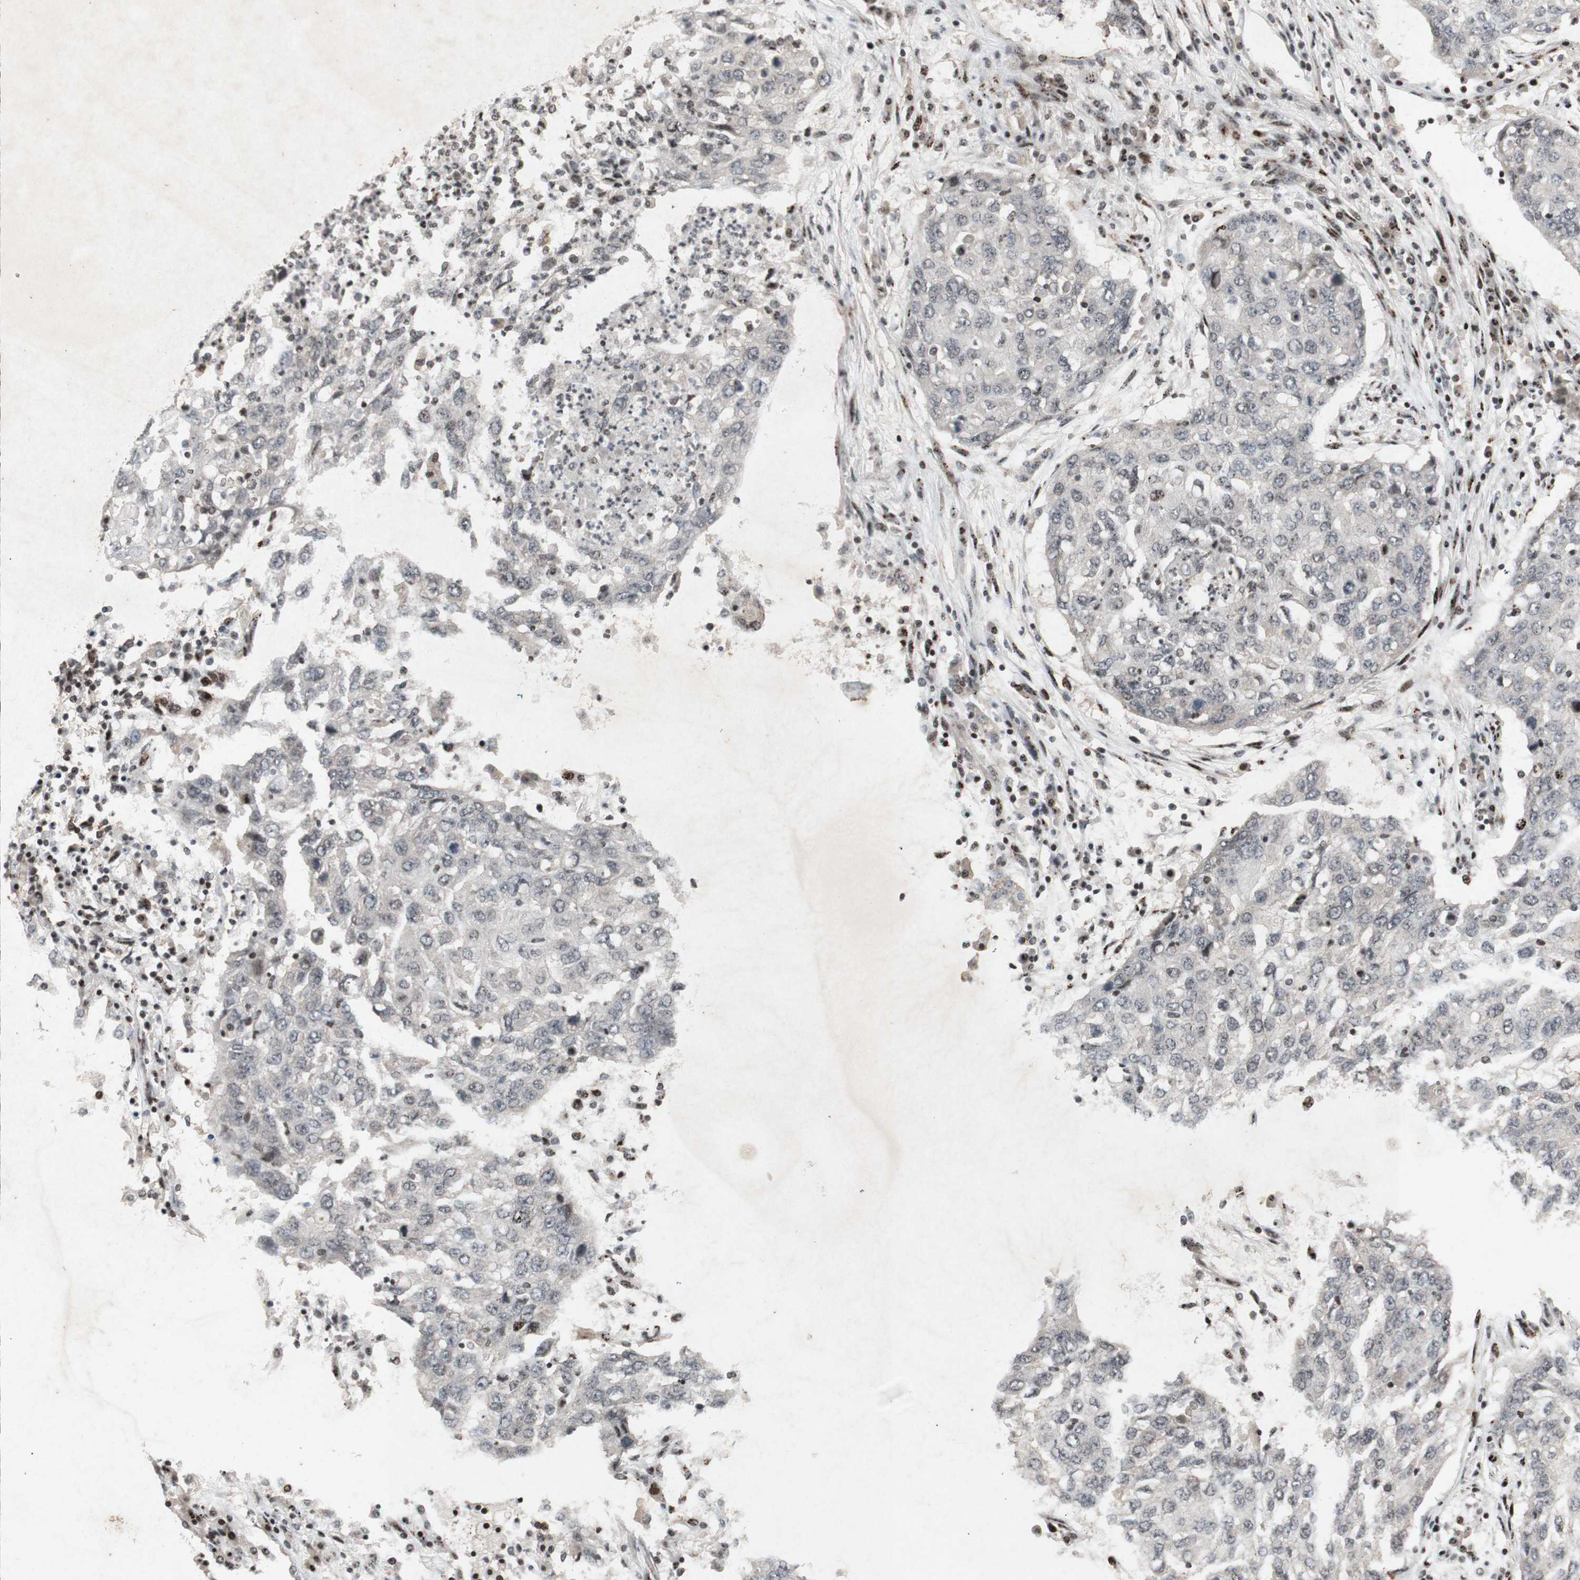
{"staining": {"intensity": "negative", "quantity": "none", "location": "none"}, "tissue": "lung cancer", "cell_type": "Tumor cells", "image_type": "cancer", "snomed": [{"axis": "morphology", "description": "Squamous cell carcinoma, NOS"}, {"axis": "topography", "description": "Lung"}], "caption": "Histopathology image shows no significant protein staining in tumor cells of lung cancer. The staining is performed using DAB (3,3'-diaminobenzidine) brown chromogen with nuclei counter-stained in using hematoxylin.", "gene": "PLXNA1", "patient": {"sex": "female", "age": 63}}